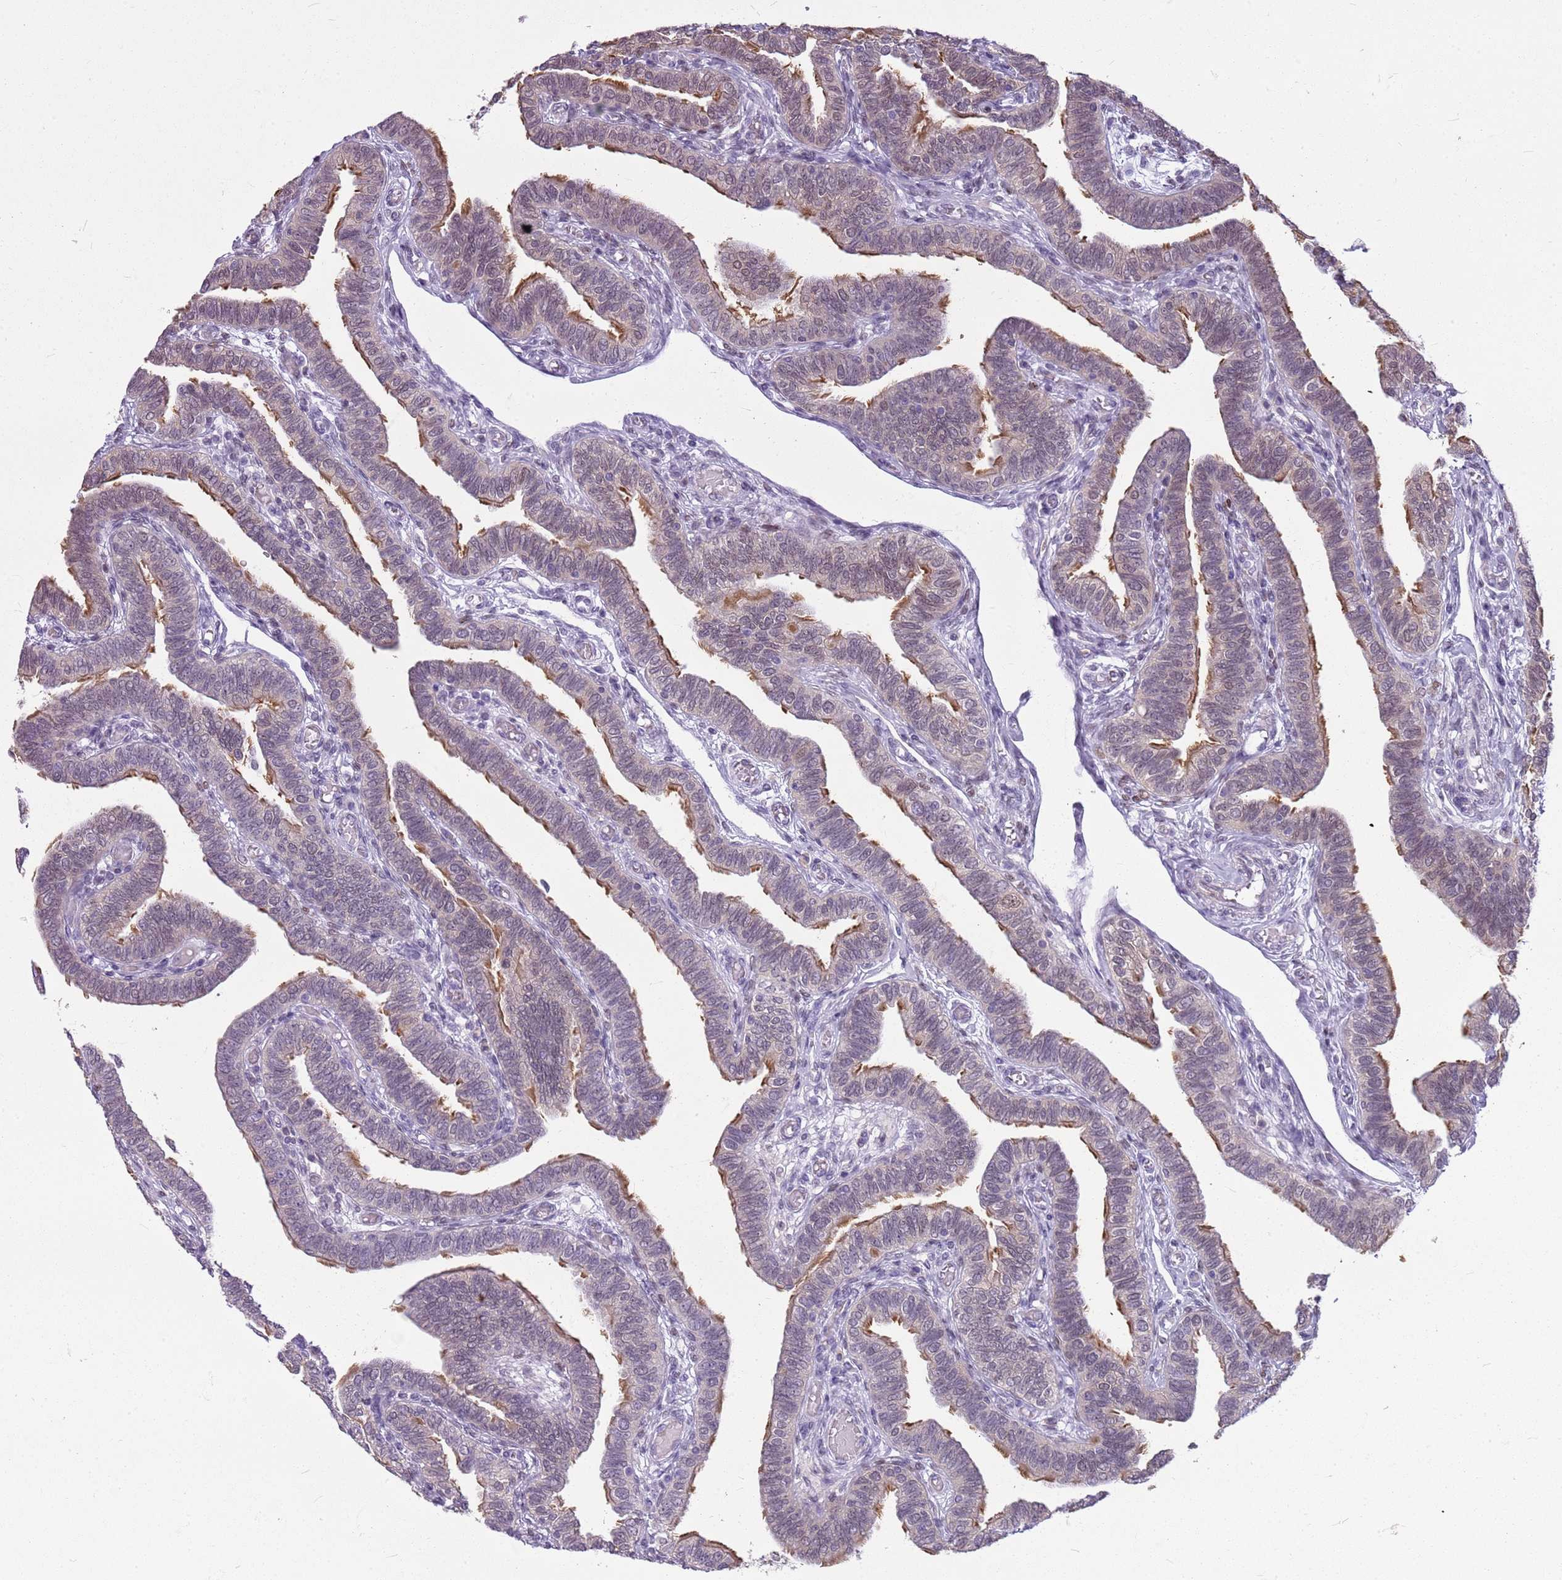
{"staining": {"intensity": "moderate", "quantity": "25%-75%", "location": "cytoplasmic/membranous,nuclear"}, "tissue": "fallopian tube", "cell_type": "Glandular cells", "image_type": "normal", "snomed": [{"axis": "morphology", "description": "Normal tissue, NOS"}, {"axis": "topography", "description": "Fallopian tube"}], "caption": "The photomicrograph shows staining of unremarkable fallopian tube, revealing moderate cytoplasmic/membranous,nuclear protein positivity (brown color) within glandular cells. The staining was performed using DAB to visualize the protein expression in brown, while the nuclei were stained in blue with hematoxylin (Magnification: 20x).", "gene": "DHX32", "patient": {"sex": "female", "age": 39}}